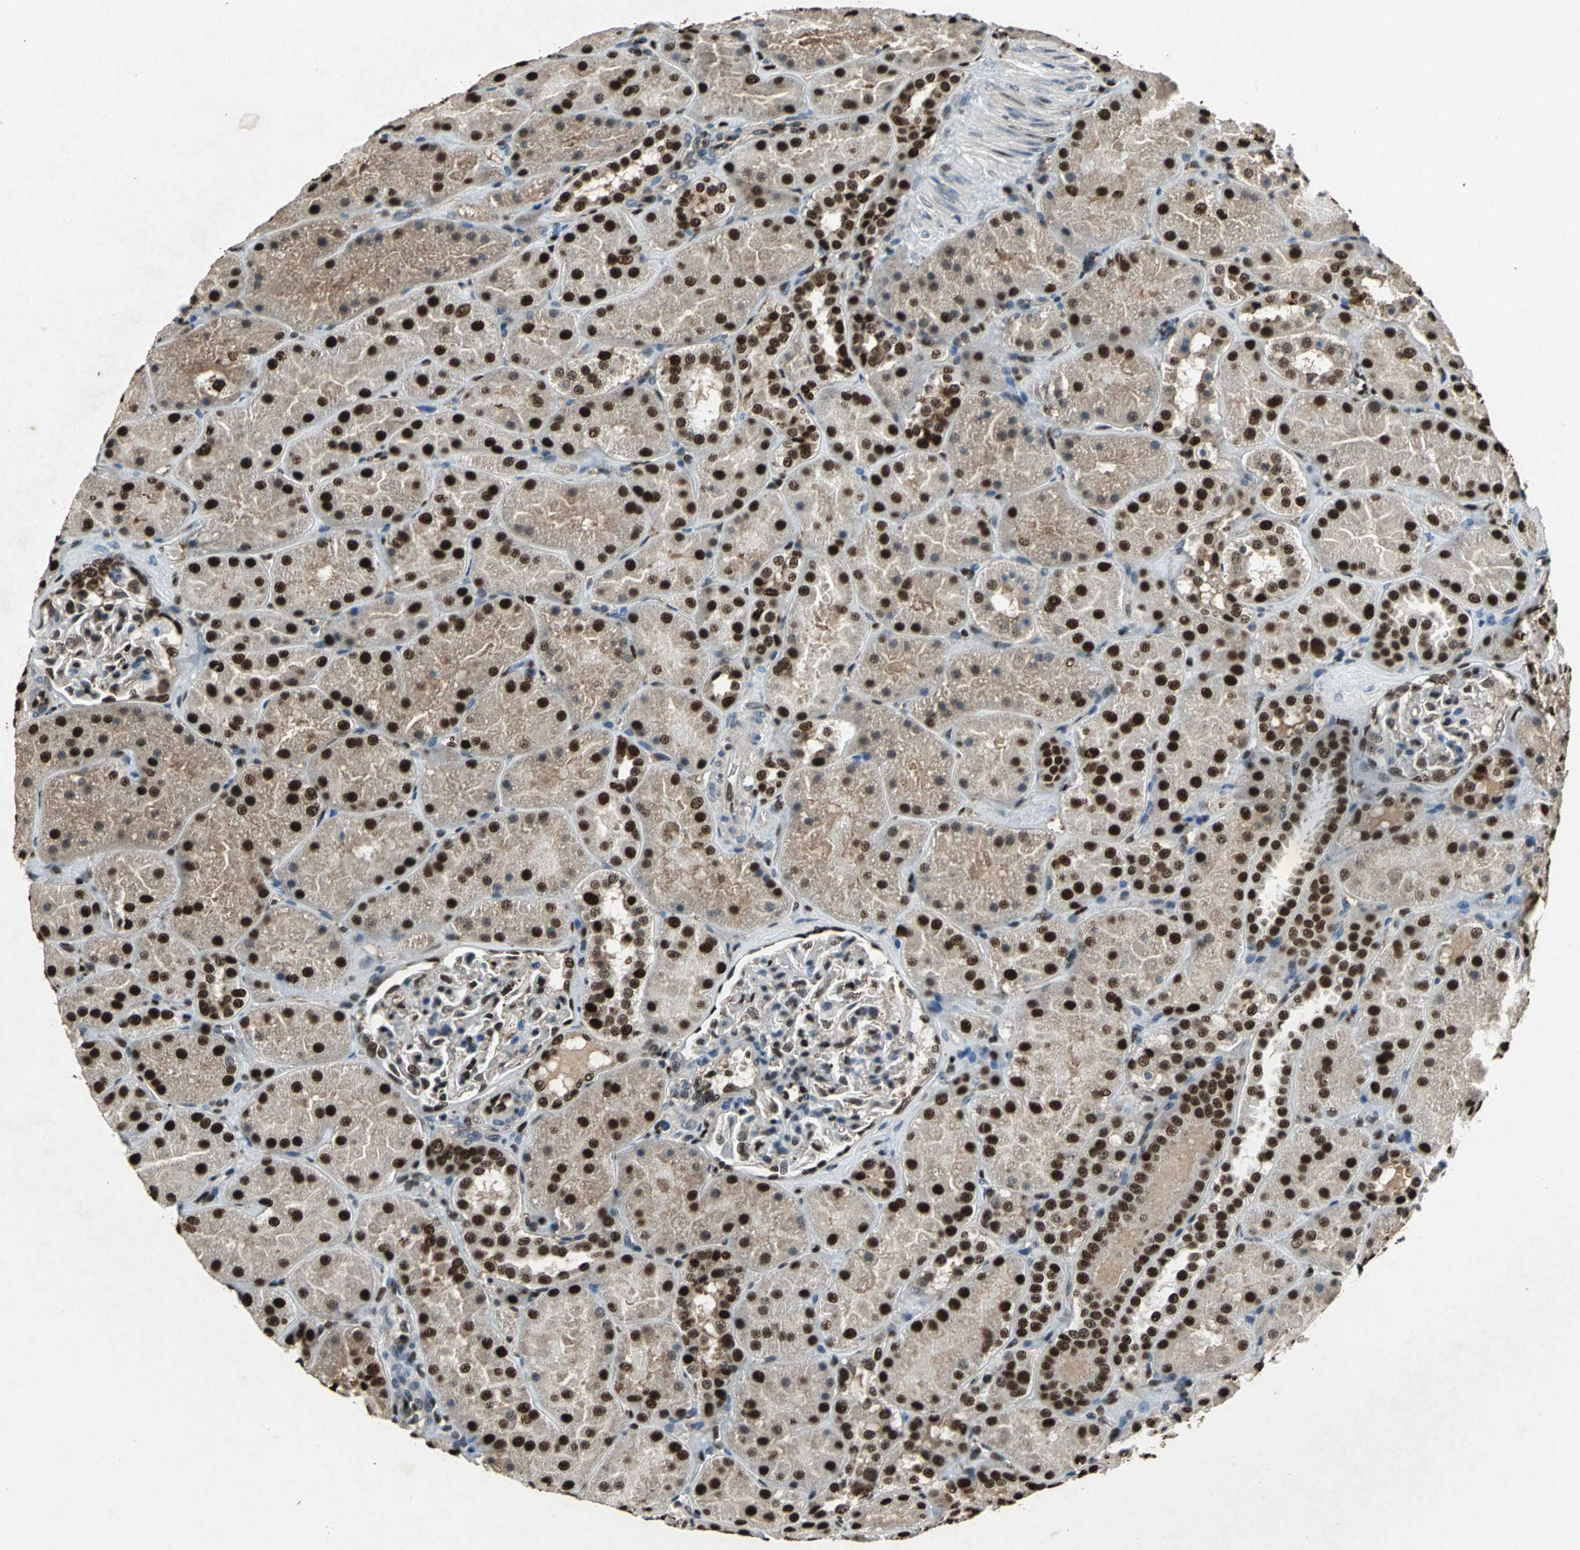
{"staining": {"intensity": "strong", "quantity": "25%-75%", "location": "nuclear"}, "tissue": "kidney", "cell_type": "Cells in glomeruli", "image_type": "normal", "snomed": [{"axis": "morphology", "description": "Normal tissue, NOS"}, {"axis": "topography", "description": "Kidney"}], "caption": "Cells in glomeruli show high levels of strong nuclear expression in approximately 25%-75% of cells in unremarkable human kidney. Using DAB (3,3'-diaminobenzidine) (brown) and hematoxylin (blue) stains, captured at high magnification using brightfield microscopy.", "gene": "ANP32A", "patient": {"sex": "male", "age": 28}}